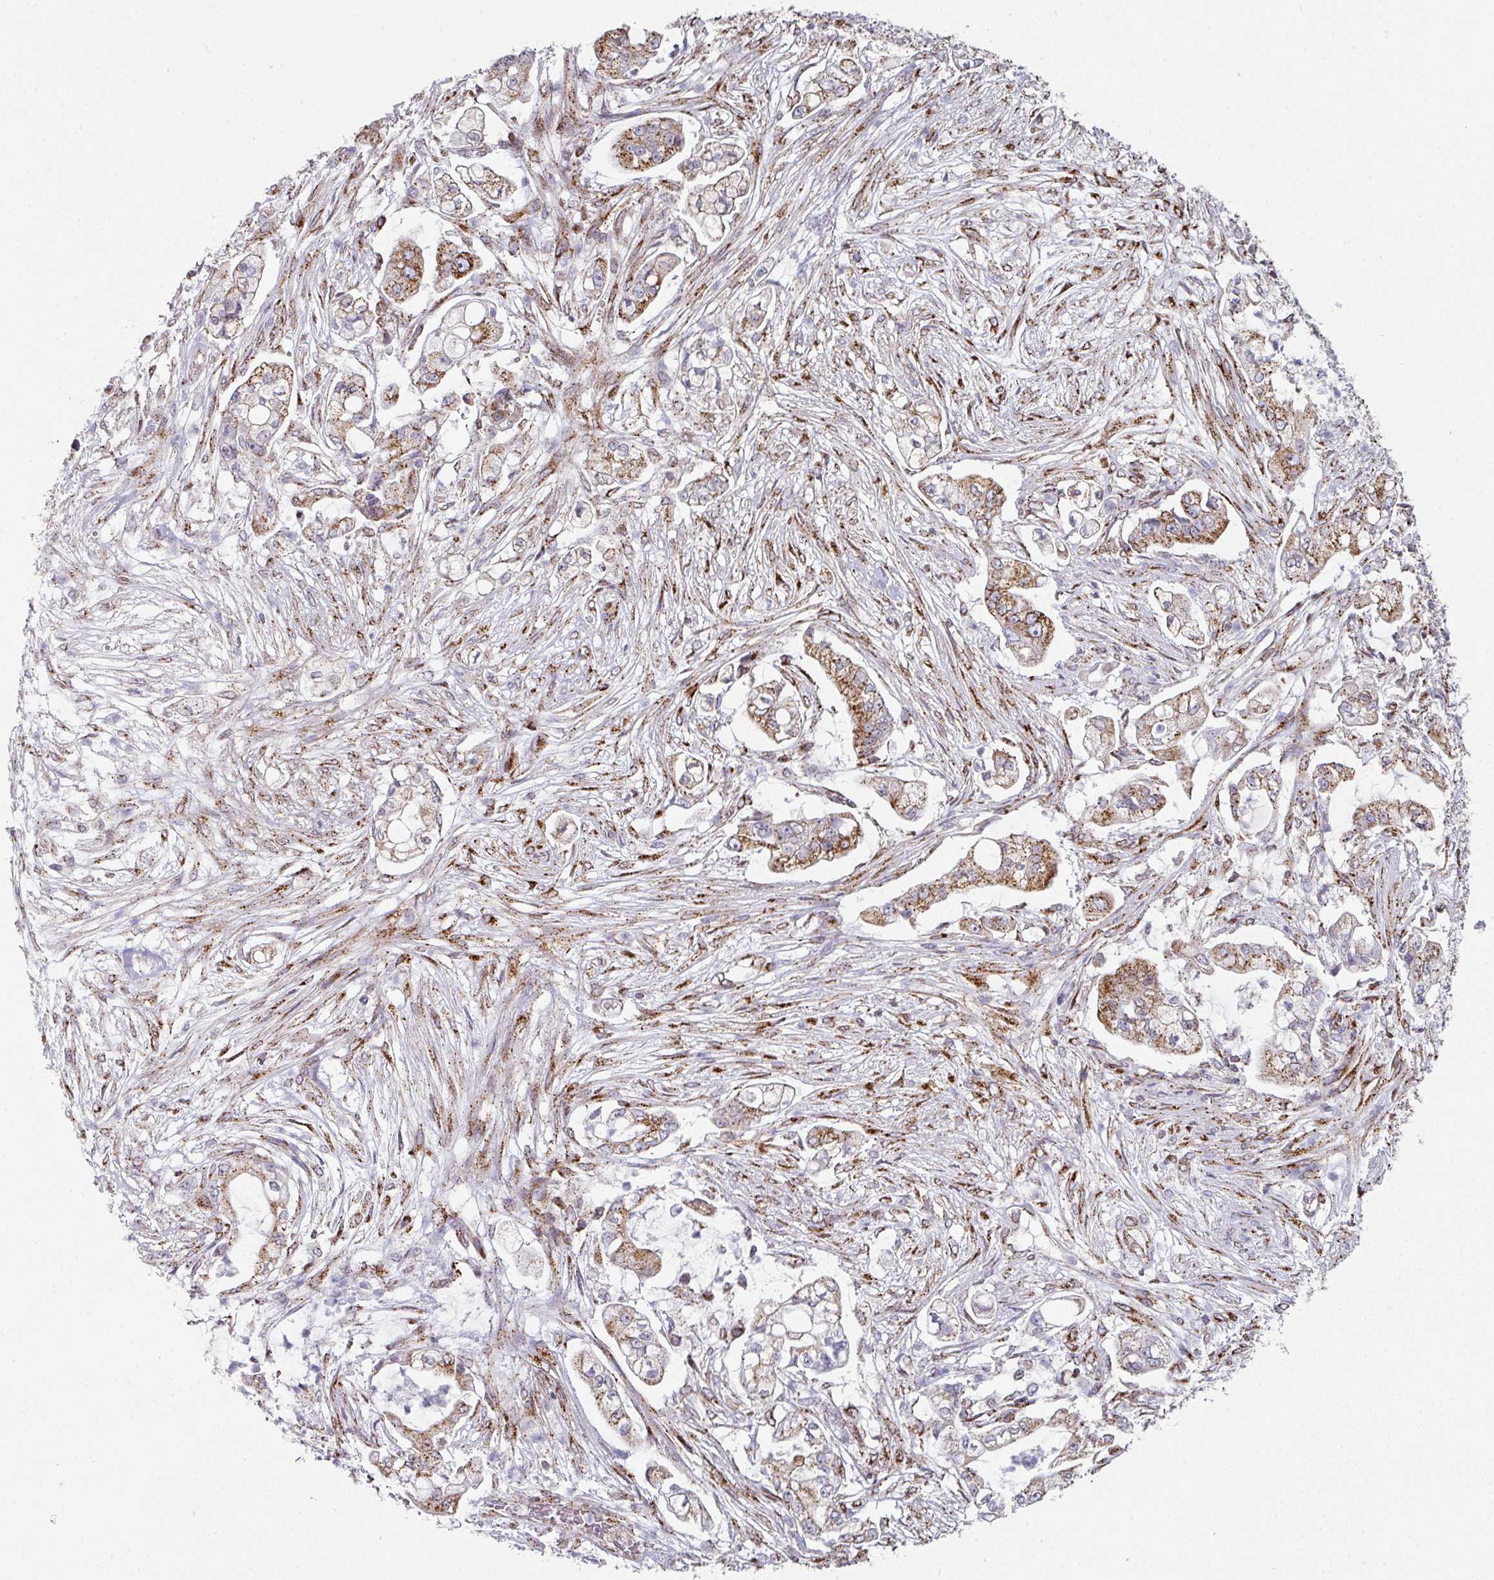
{"staining": {"intensity": "moderate", "quantity": ">75%", "location": "cytoplasmic/membranous"}, "tissue": "pancreatic cancer", "cell_type": "Tumor cells", "image_type": "cancer", "snomed": [{"axis": "morphology", "description": "Adenocarcinoma, NOS"}, {"axis": "topography", "description": "Pancreas"}], "caption": "This is a histology image of immunohistochemistry (IHC) staining of pancreatic cancer (adenocarcinoma), which shows moderate positivity in the cytoplasmic/membranous of tumor cells.", "gene": "CCDC85B", "patient": {"sex": "female", "age": 69}}